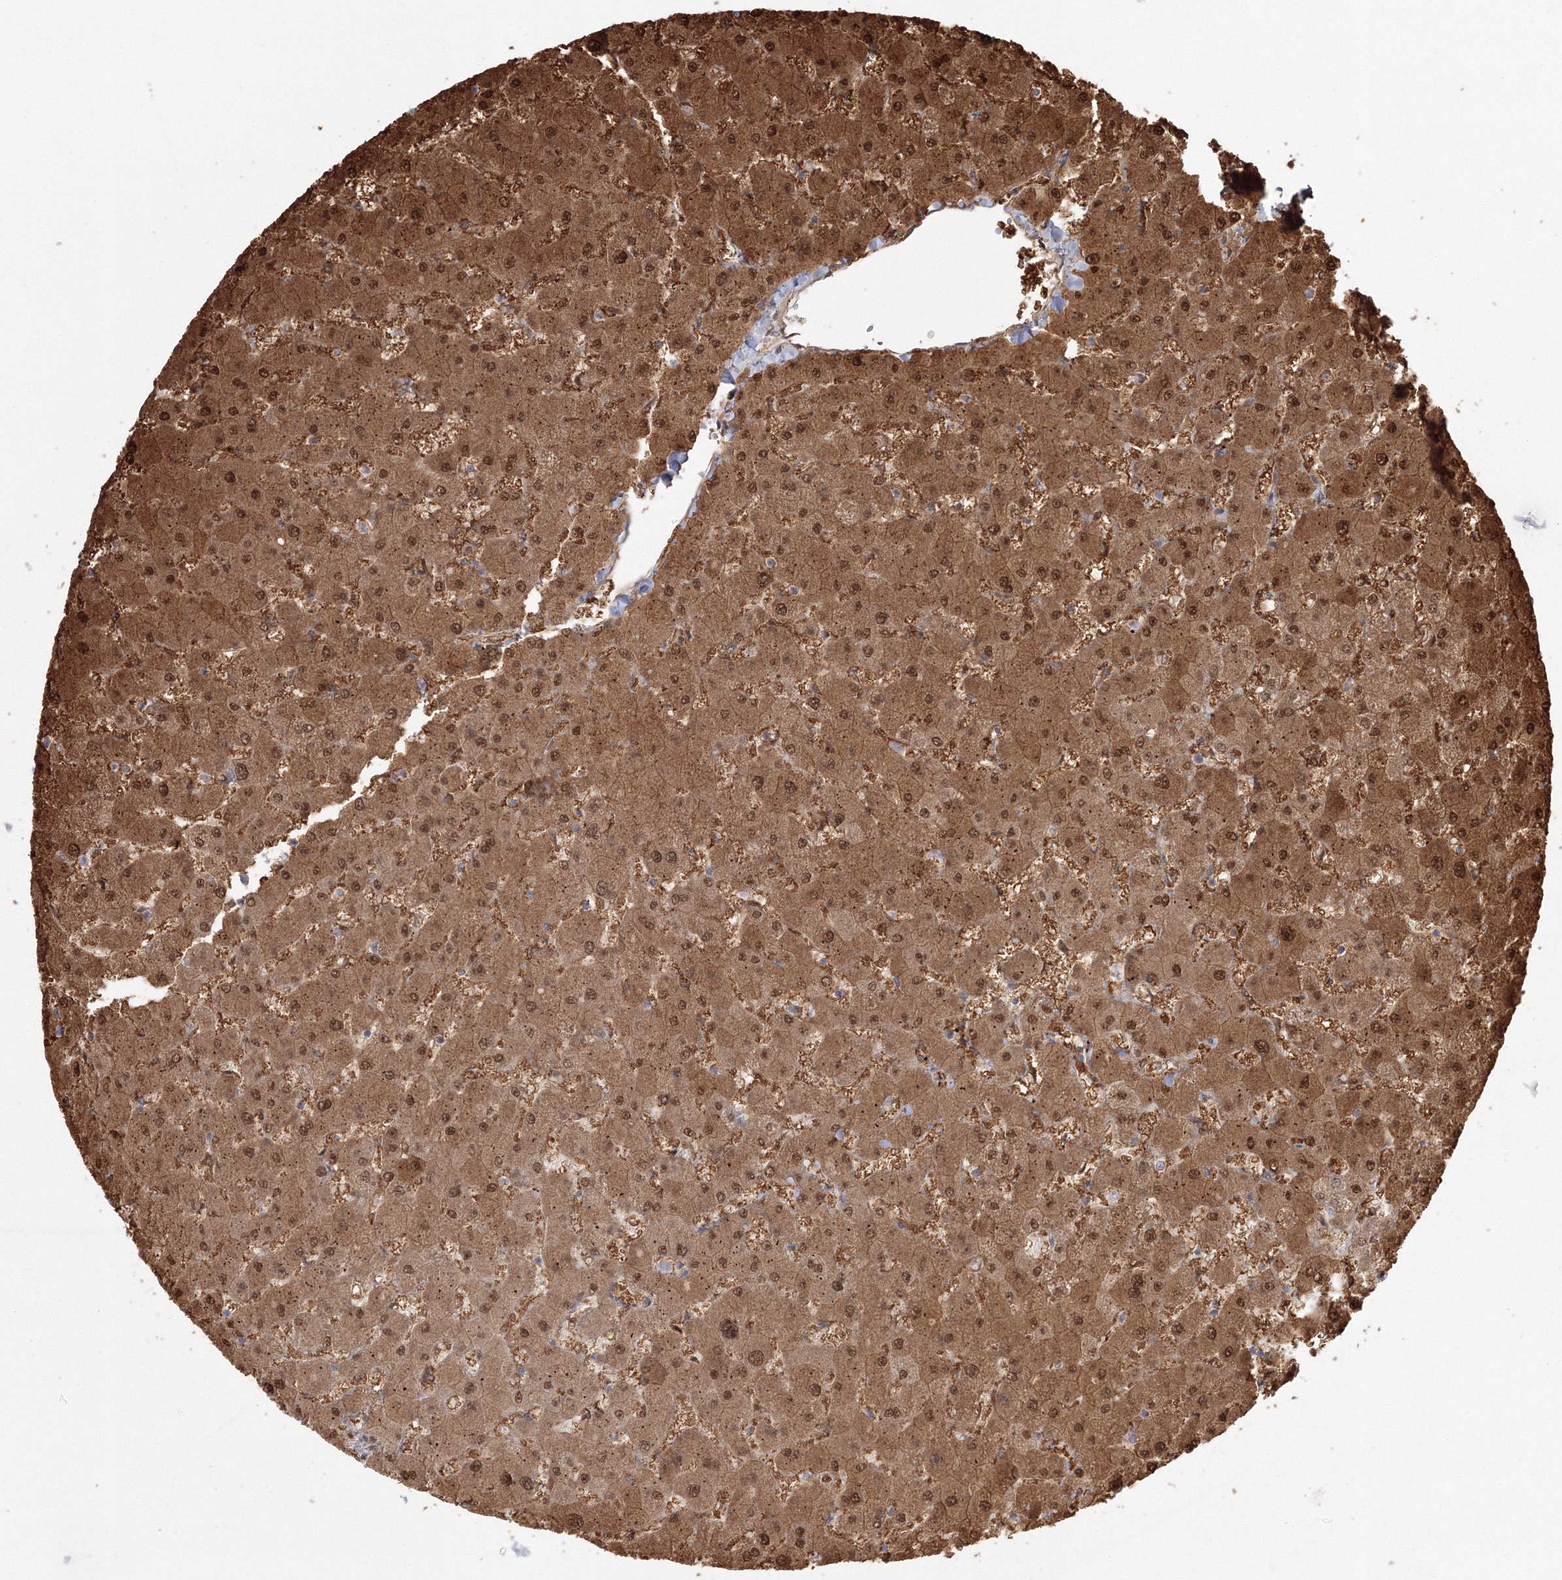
{"staining": {"intensity": "negative", "quantity": "none", "location": "none"}, "tissue": "liver", "cell_type": "Cholangiocytes", "image_type": "normal", "snomed": [{"axis": "morphology", "description": "Normal tissue, NOS"}, {"axis": "topography", "description": "Liver"}], "caption": "Immunohistochemical staining of benign liver shows no significant staining in cholangiocytes.", "gene": "NPM3", "patient": {"sex": "female", "age": 63}}